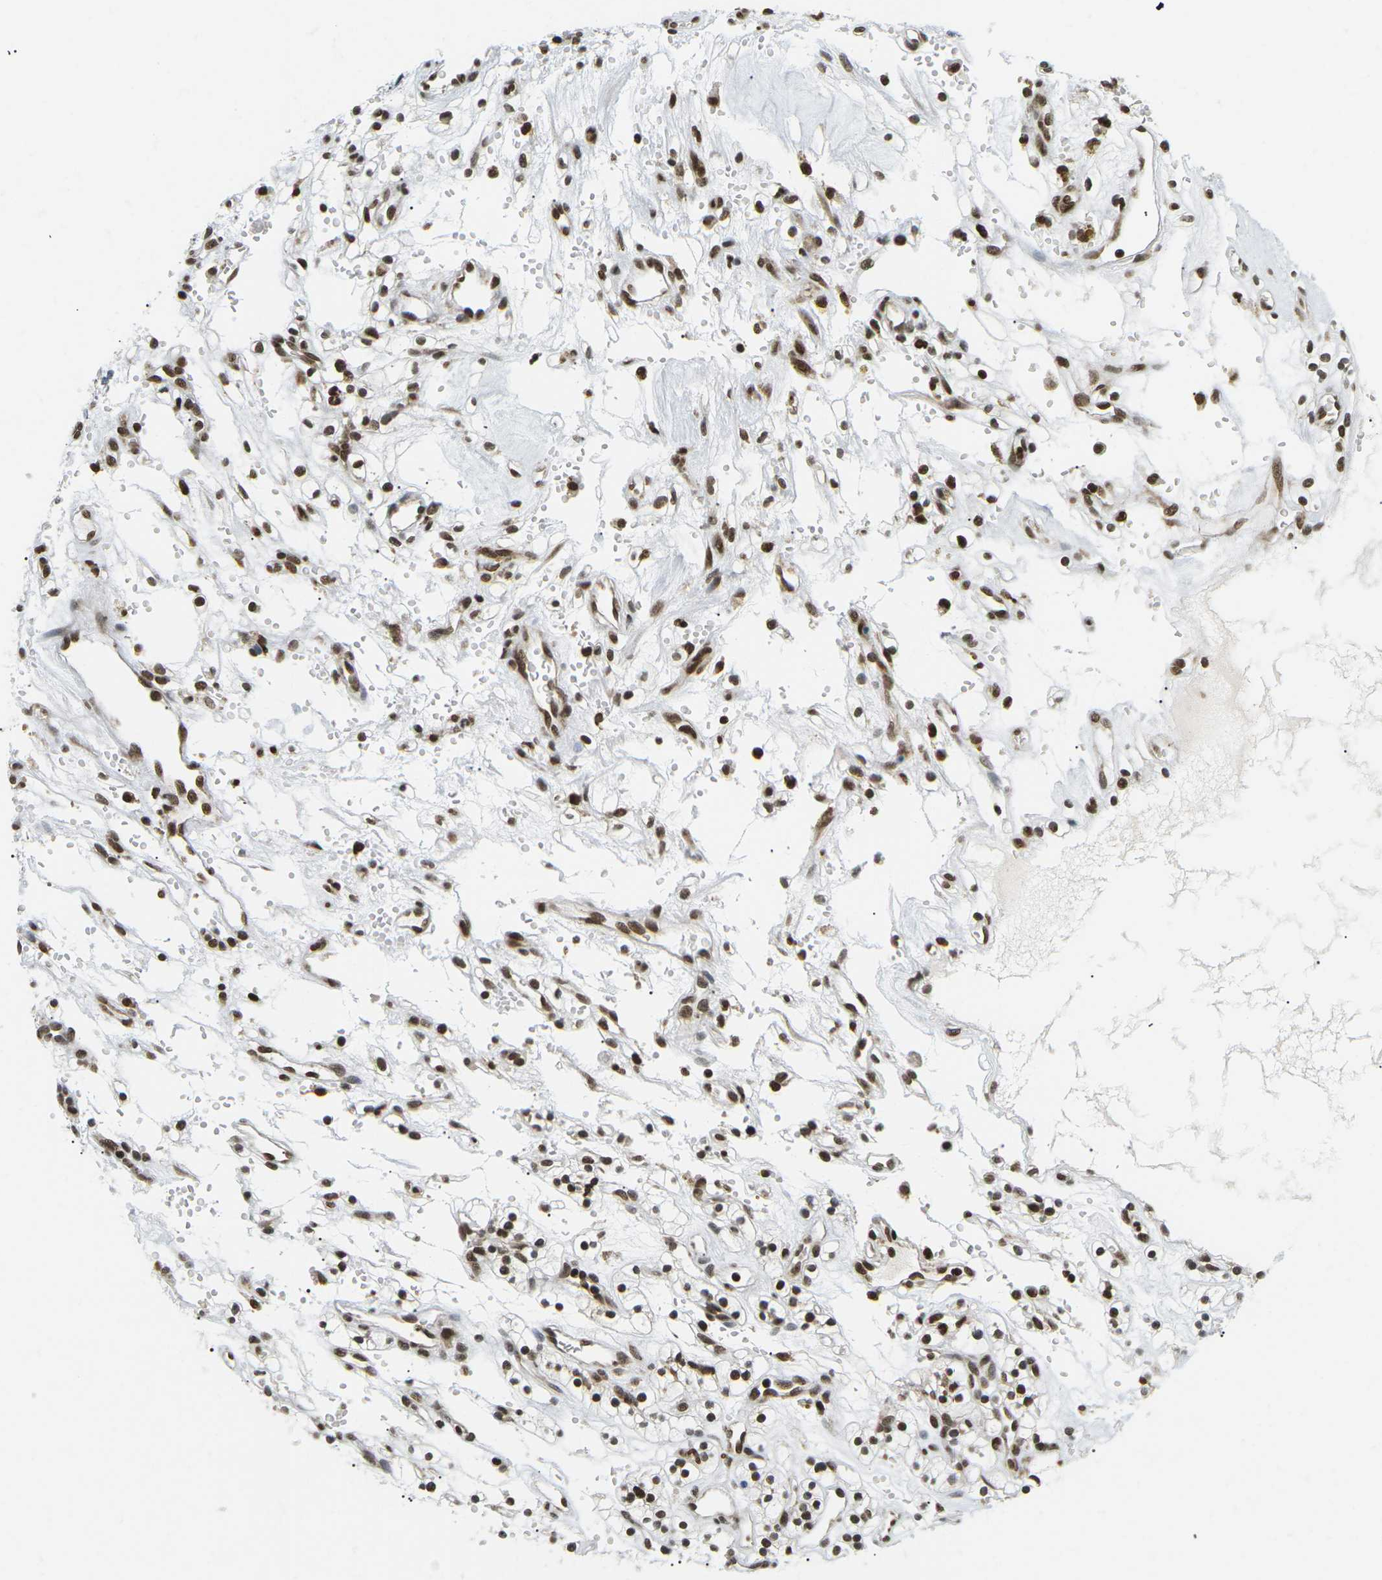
{"staining": {"intensity": "strong", "quantity": ">75%", "location": "nuclear"}, "tissue": "renal cancer", "cell_type": "Tumor cells", "image_type": "cancer", "snomed": [{"axis": "morphology", "description": "Adenocarcinoma, NOS"}, {"axis": "topography", "description": "Kidney"}], "caption": "Approximately >75% of tumor cells in human renal cancer (adenocarcinoma) reveal strong nuclear protein staining as visualized by brown immunohistochemical staining.", "gene": "CELF1", "patient": {"sex": "female", "age": 57}}